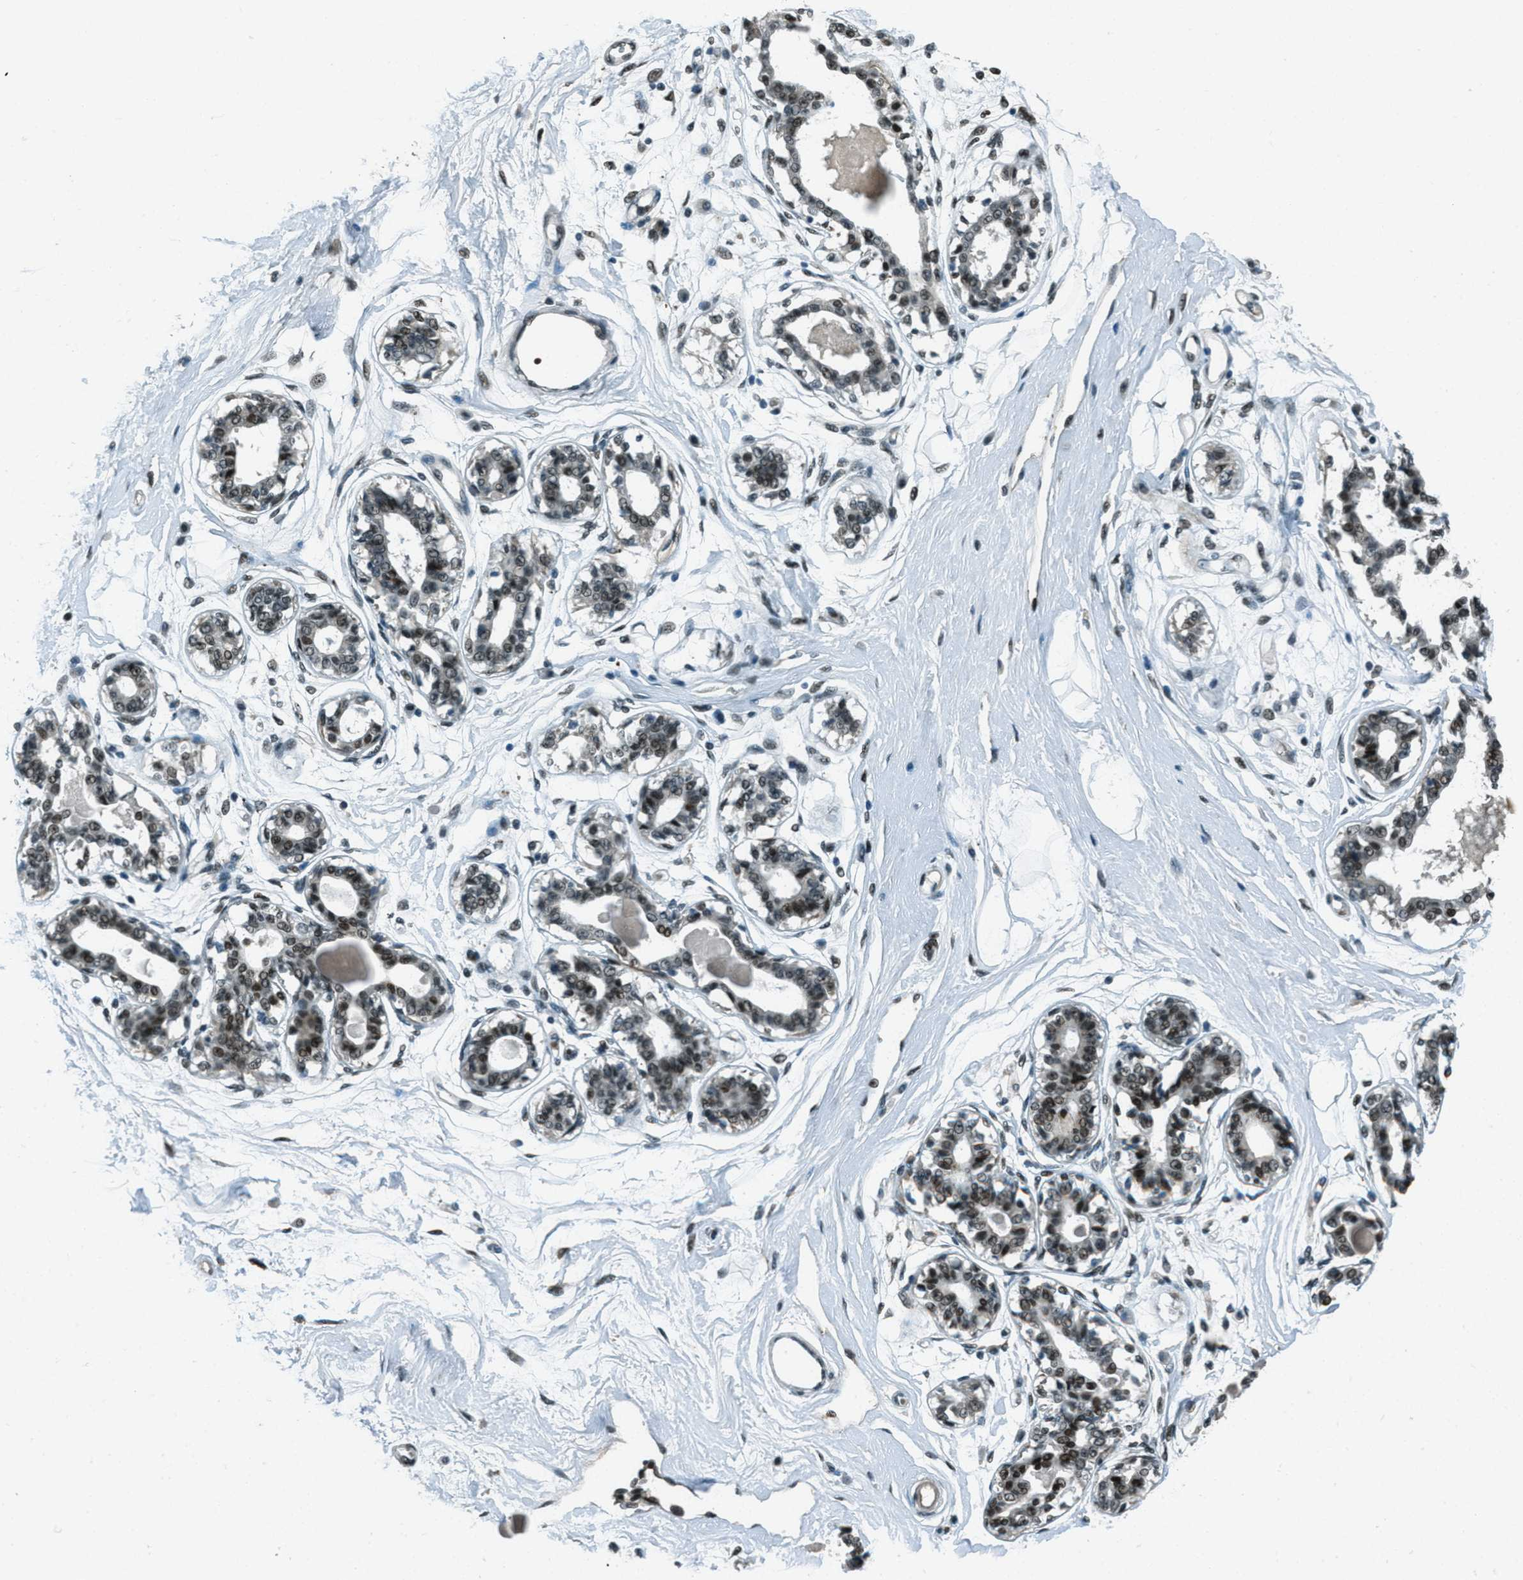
{"staining": {"intensity": "moderate", "quantity": "<25%", "location": "nuclear"}, "tissue": "breast", "cell_type": "Adipocytes", "image_type": "normal", "snomed": [{"axis": "morphology", "description": "Normal tissue, NOS"}, {"axis": "topography", "description": "Breast"}], "caption": "DAB (3,3'-diaminobenzidine) immunohistochemical staining of normal human breast exhibits moderate nuclear protein staining in about <25% of adipocytes.", "gene": "TARDBP", "patient": {"sex": "female", "age": 45}}